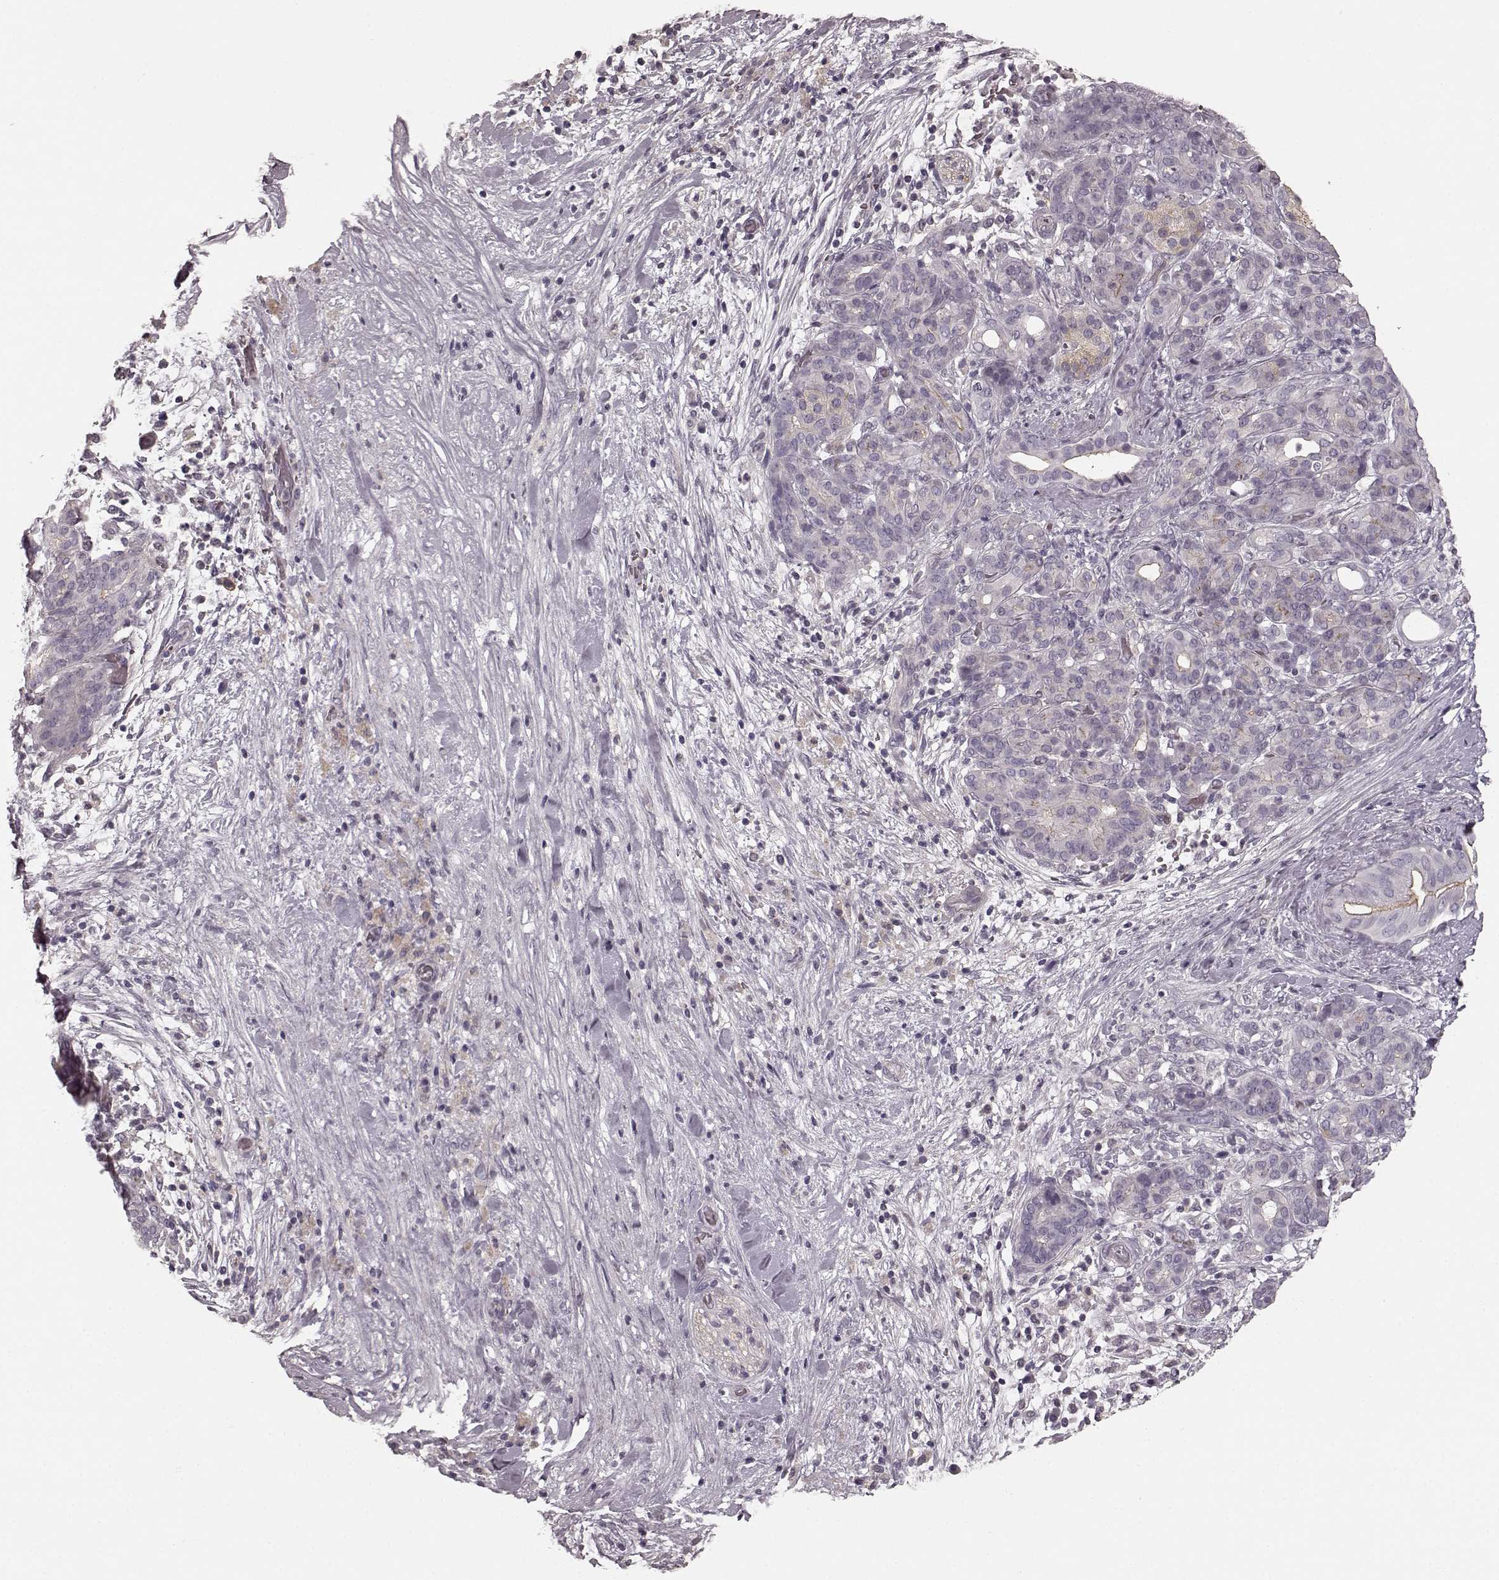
{"staining": {"intensity": "negative", "quantity": "none", "location": "none"}, "tissue": "pancreatic cancer", "cell_type": "Tumor cells", "image_type": "cancer", "snomed": [{"axis": "morphology", "description": "Adenocarcinoma, NOS"}, {"axis": "topography", "description": "Pancreas"}], "caption": "Tumor cells are negative for brown protein staining in pancreatic adenocarcinoma. (Stains: DAB (3,3'-diaminobenzidine) immunohistochemistry (IHC) with hematoxylin counter stain, Microscopy: brightfield microscopy at high magnification).", "gene": "PRKCE", "patient": {"sex": "male", "age": 44}}